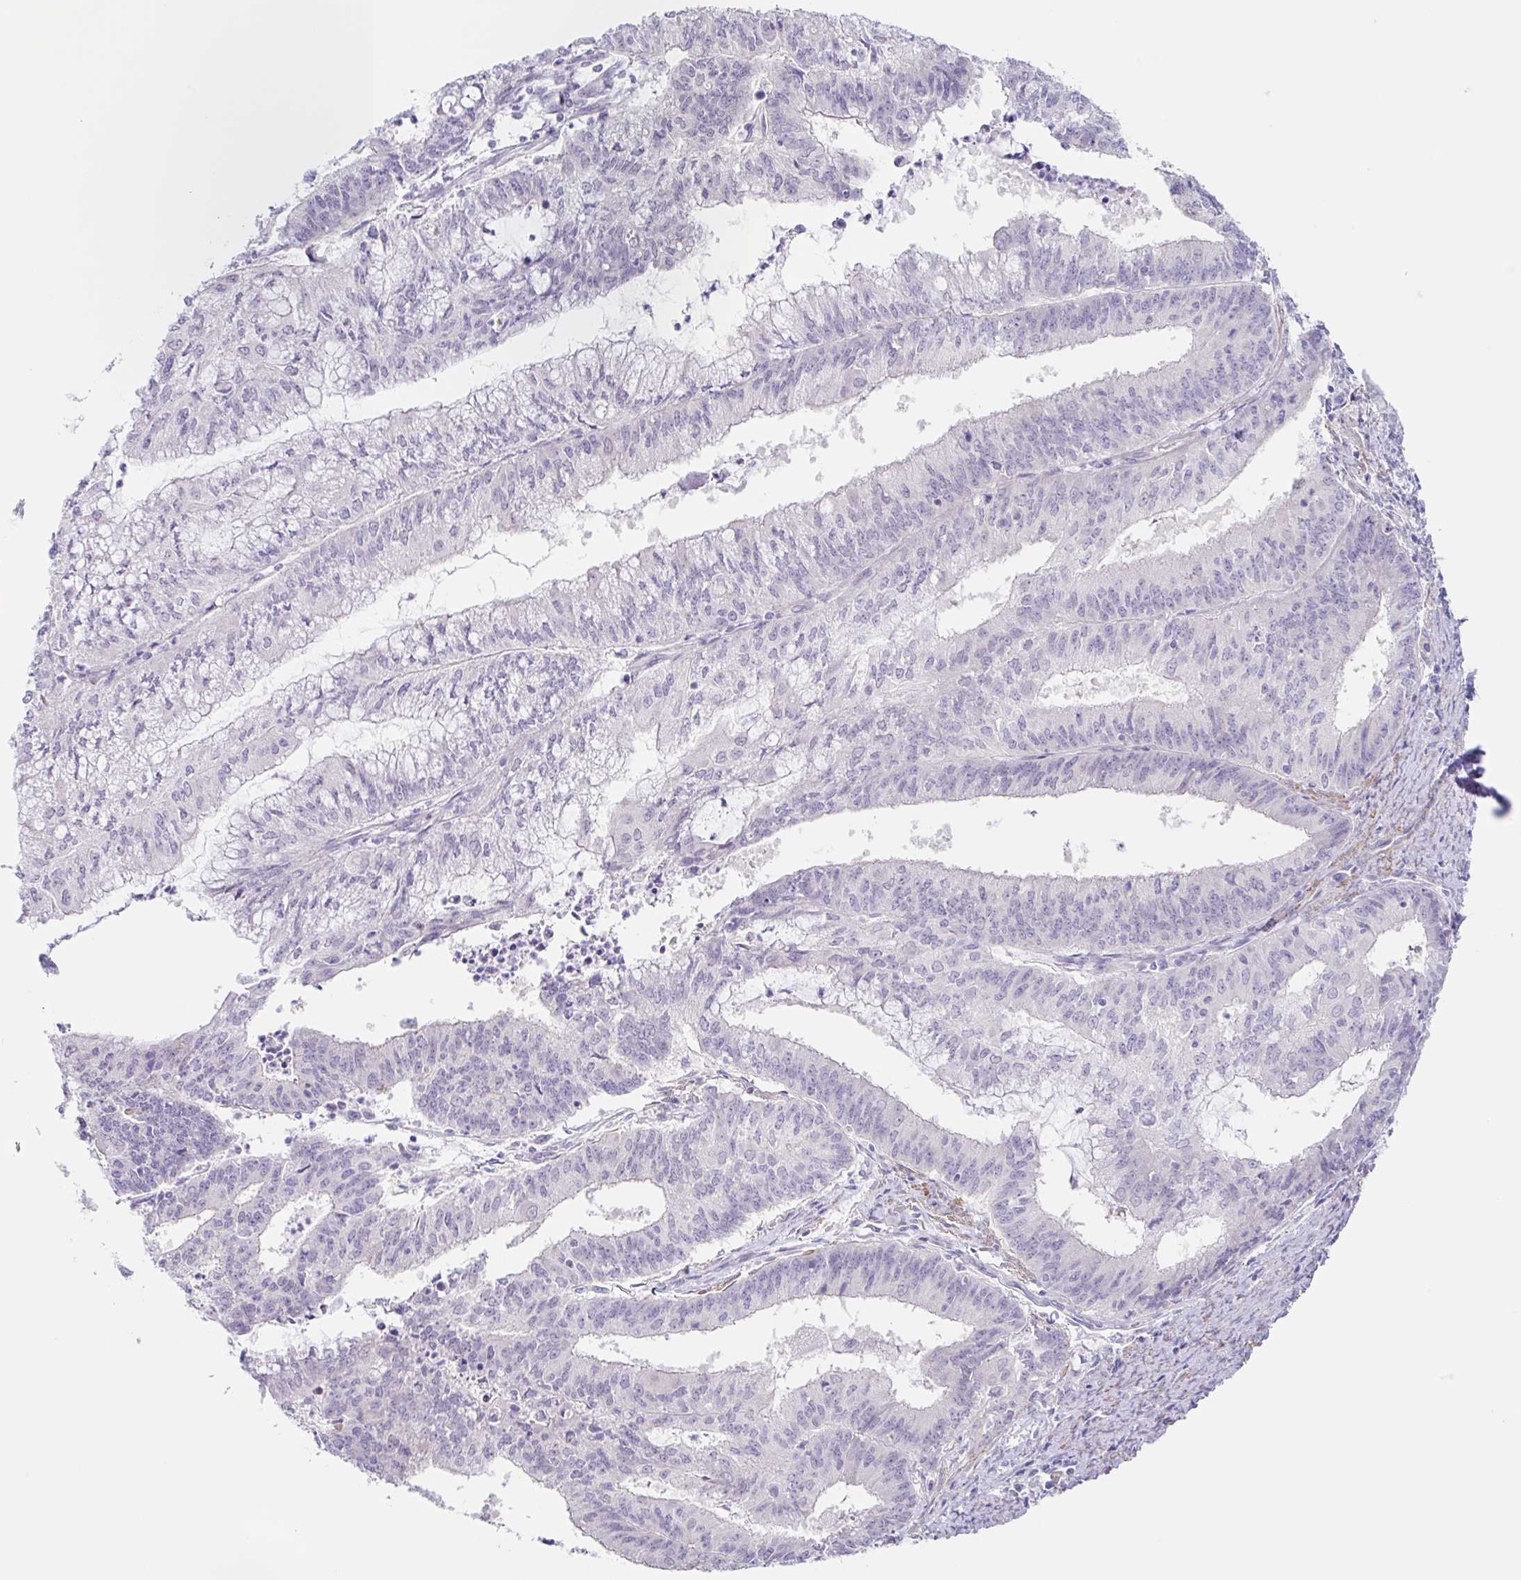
{"staining": {"intensity": "negative", "quantity": "none", "location": "none"}, "tissue": "endometrial cancer", "cell_type": "Tumor cells", "image_type": "cancer", "snomed": [{"axis": "morphology", "description": "Adenocarcinoma, NOS"}, {"axis": "topography", "description": "Endometrium"}], "caption": "Micrograph shows no protein positivity in tumor cells of adenocarcinoma (endometrial) tissue.", "gene": "DCAF17", "patient": {"sex": "female", "age": 61}}